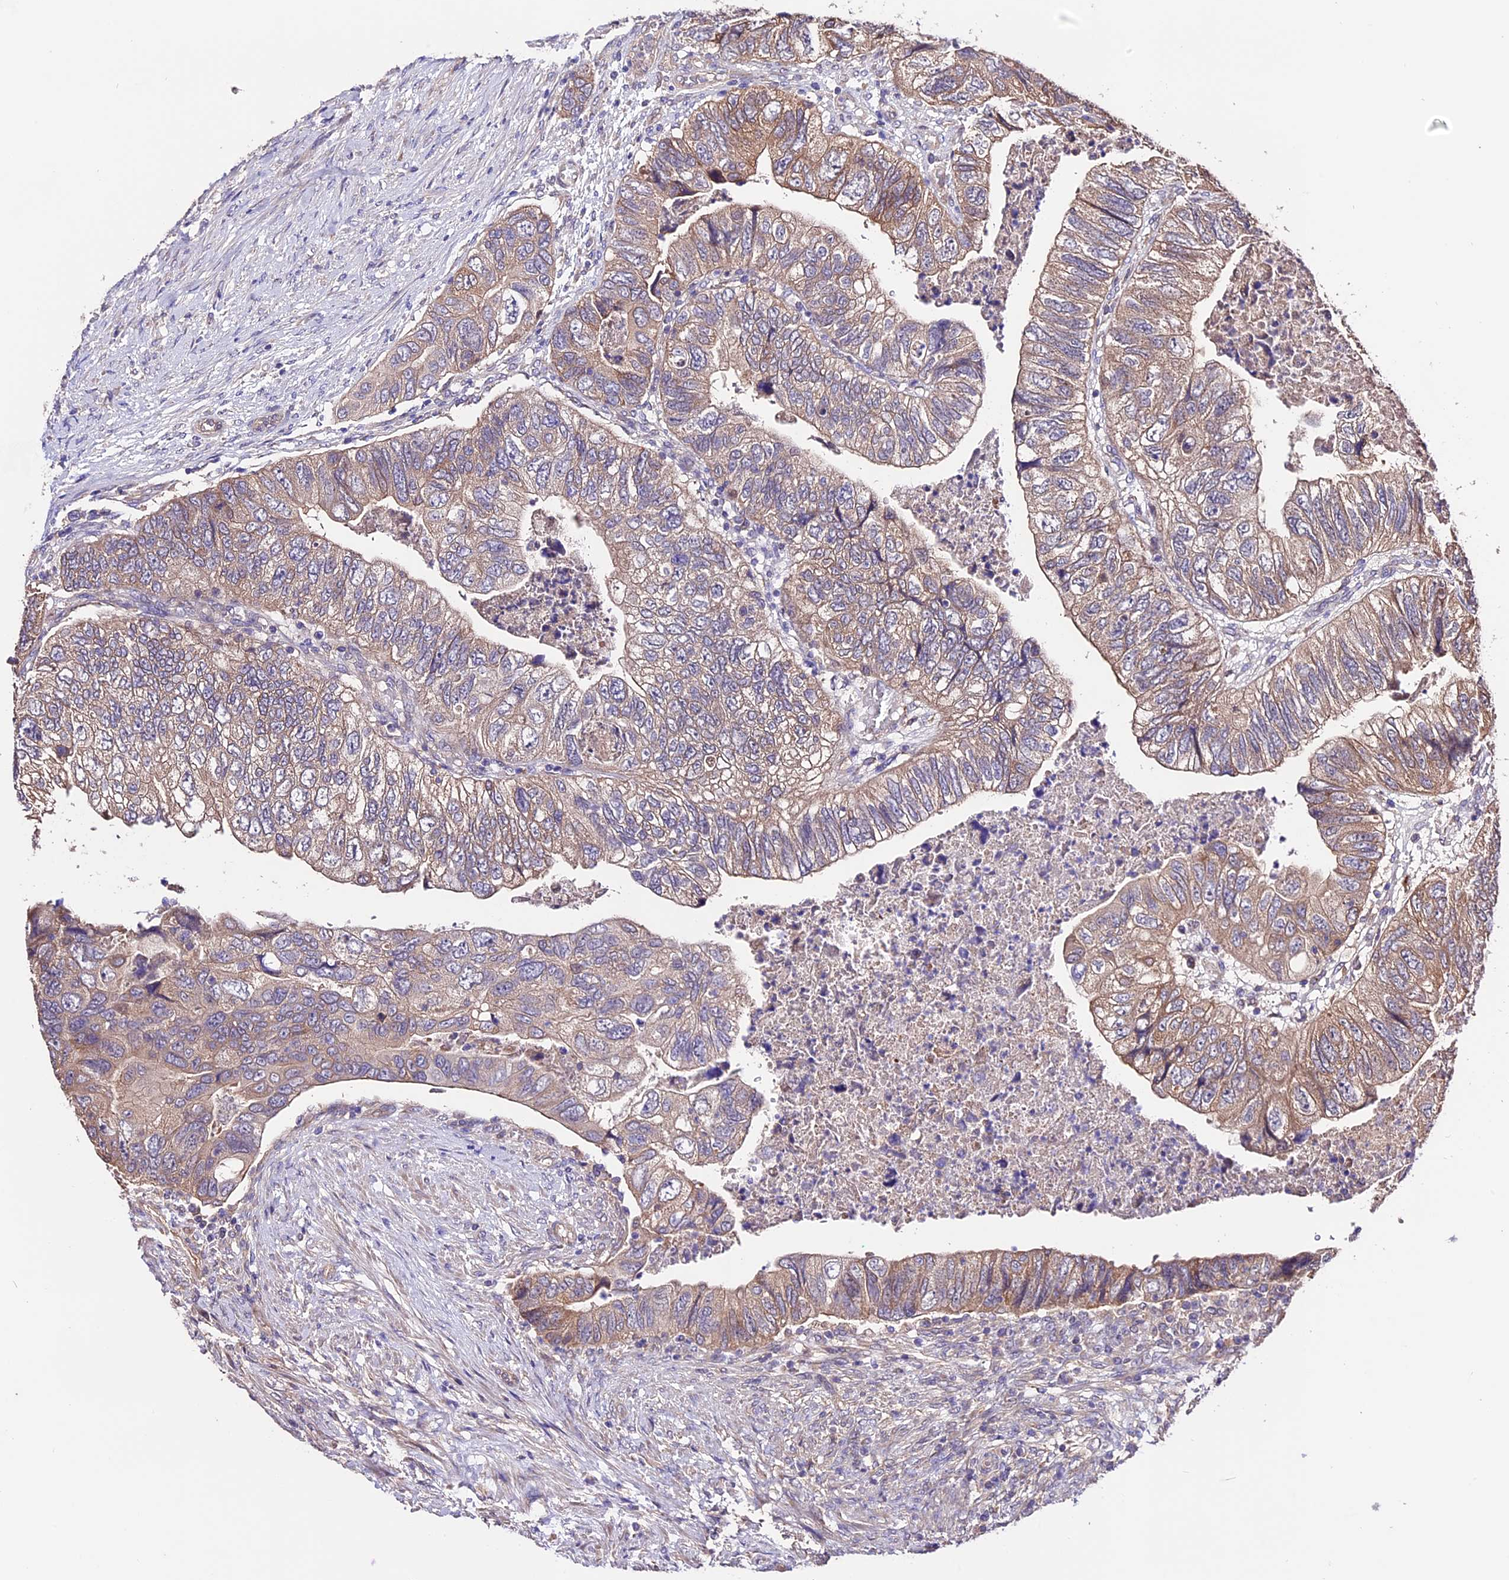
{"staining": {"intensity": "moderate", "quantity": "<25%", "location": "cytoplasmic/membranous"}, "tissue": "colorectal cancer", "cell_type": "Tumor cells", "image_type": "cancer", "snomed": [{"axis": "morphology", "description": "Adenocarcinoma, NOS"}, {"axis": "topography", "description": "Rectum"}], "caption": "Moderate cytoplasmic/membranous staining is identified in about <25% of tumor cells in colorectal adenocarcinoma. (Stains: DAB in brown, nuclei in blue, Microscopy: brightfield microscopy at high magnification).", "gene": "CES3", "patient": {"sex": "male", "age": 63}}